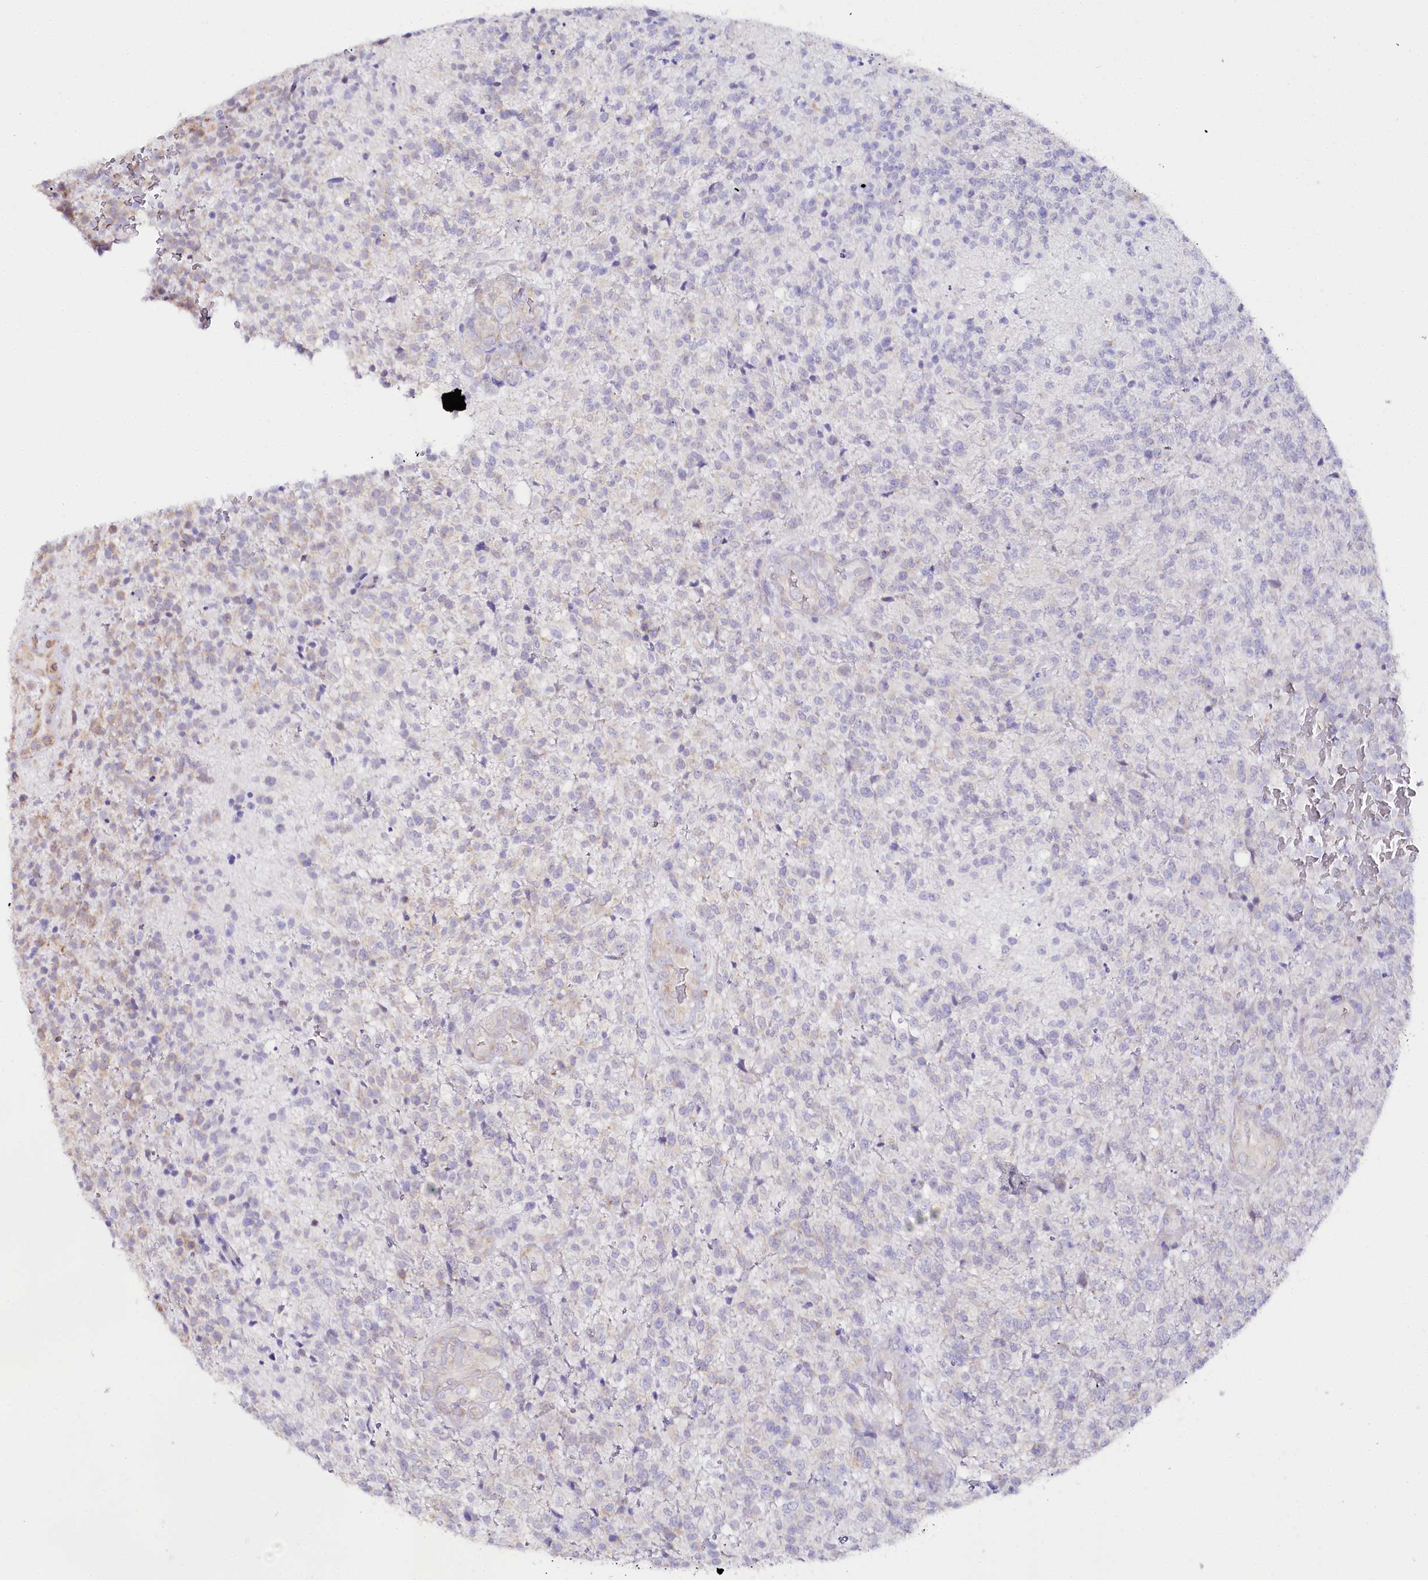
{"staining": {"intensity": "negative", "quantity": "none", "location": "none"}, "tissue": "glioma", "cell_type": "Tumor cells", "image_type": "cancer", "snomed": [{"axis": "morphology", "description": "Glioma, malignant, High grade"}, {"axis": "topography", "description": "Brain"}], "caption": "Immunohistochemistry (IHC) of human glioma exhibits no expression in tumor cells.", "gene": "CSN3", "patient": {"sex": "male", "age": 56}}